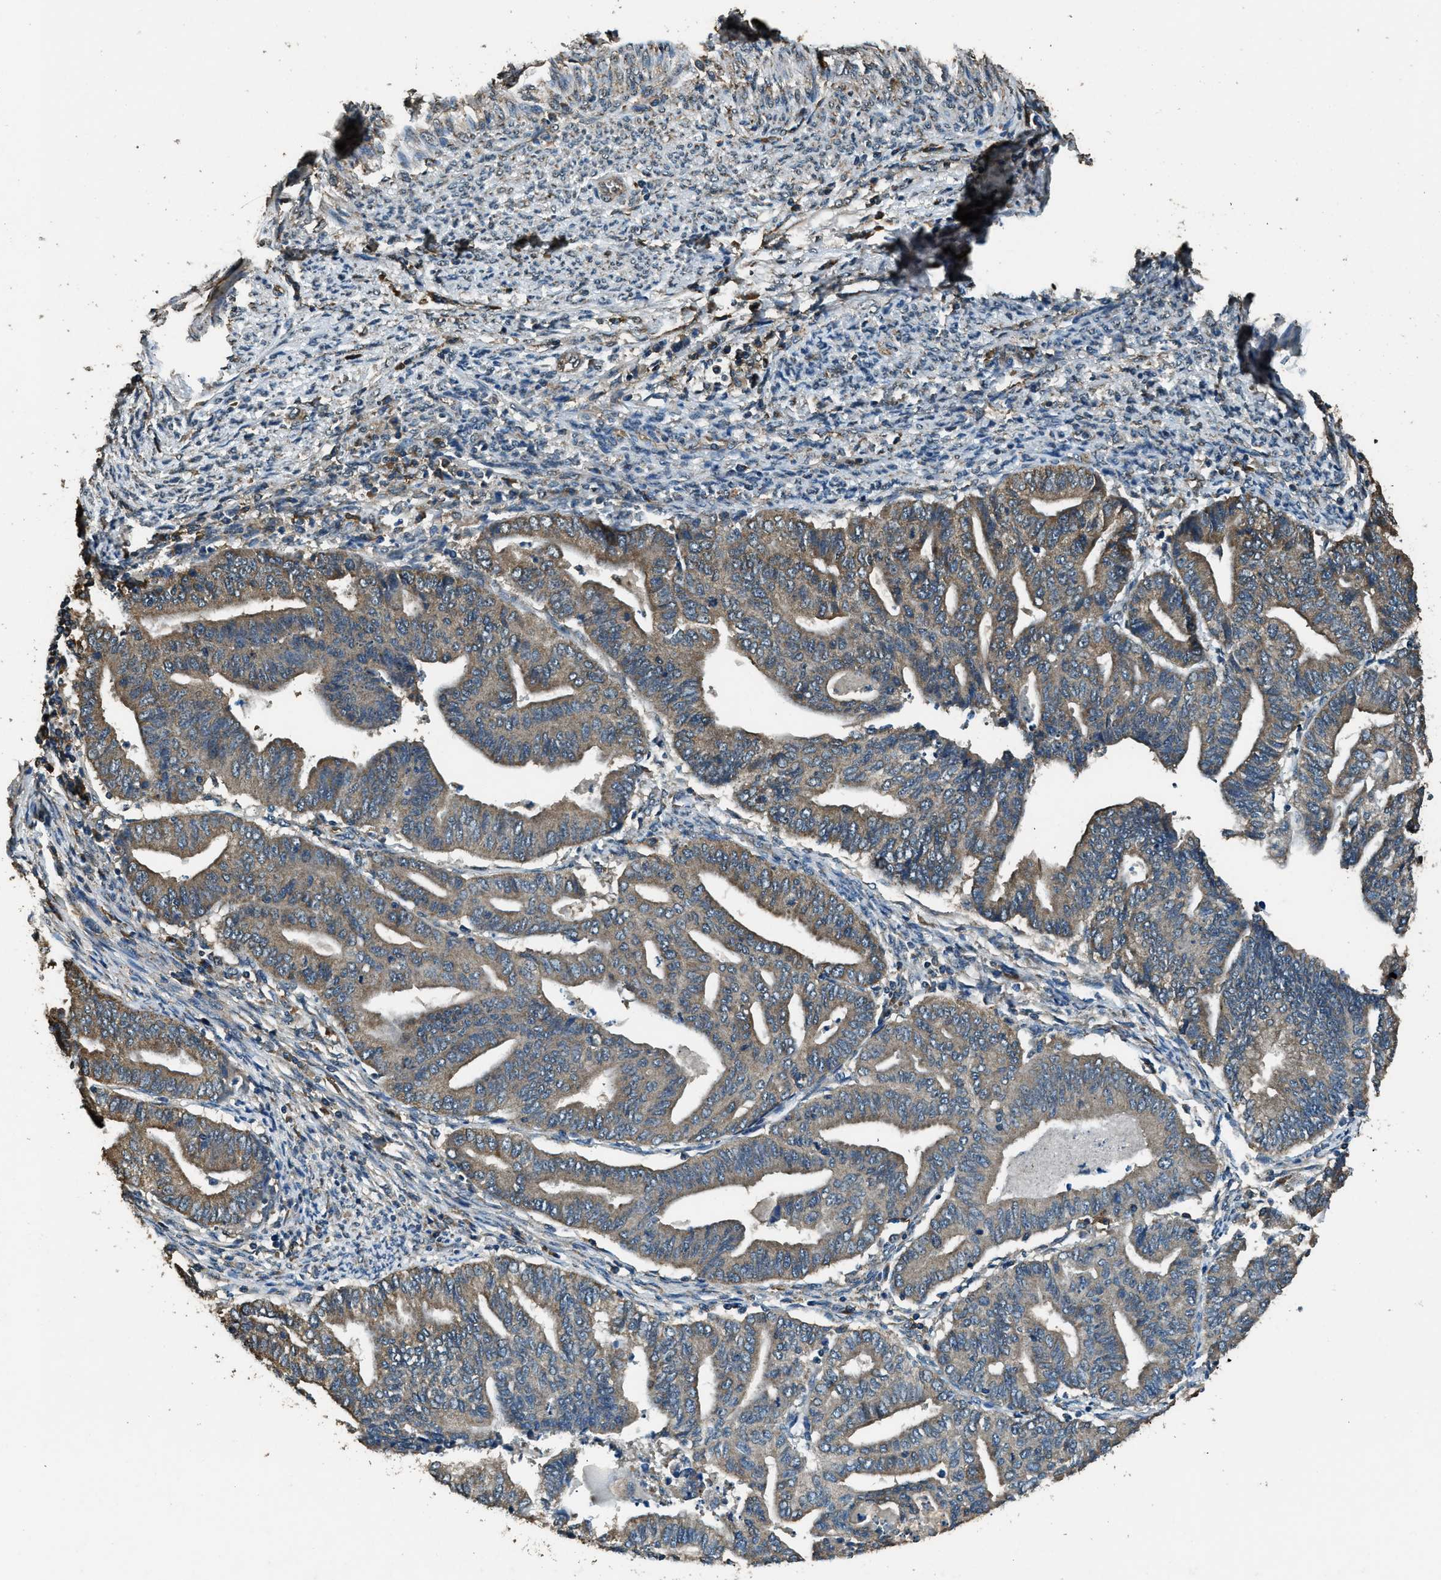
{"staining": {"intensity": "moderate", "quantity": ">75%", "location": "cytoplasmic/membranous"}, "tissue": "endometrial cancer", "cell_type": "Tumor cells", "image_type": "cancer", "snomed": [{"axis": "morphology", "description": "Adenocarcinoma, NOS"}, {"axis": "topography", "description": "Endometrium"}], "caption": "Immunohistochemistry micrograph of human adenocarcinoma (endometrial) stained for a protein (brown), which shows medium levels of moderate cytoplasmic/membranous expression in about >75% of tumor cells.", "gene": "SALL3", "patient": {"sex": "female", "age": 79}}